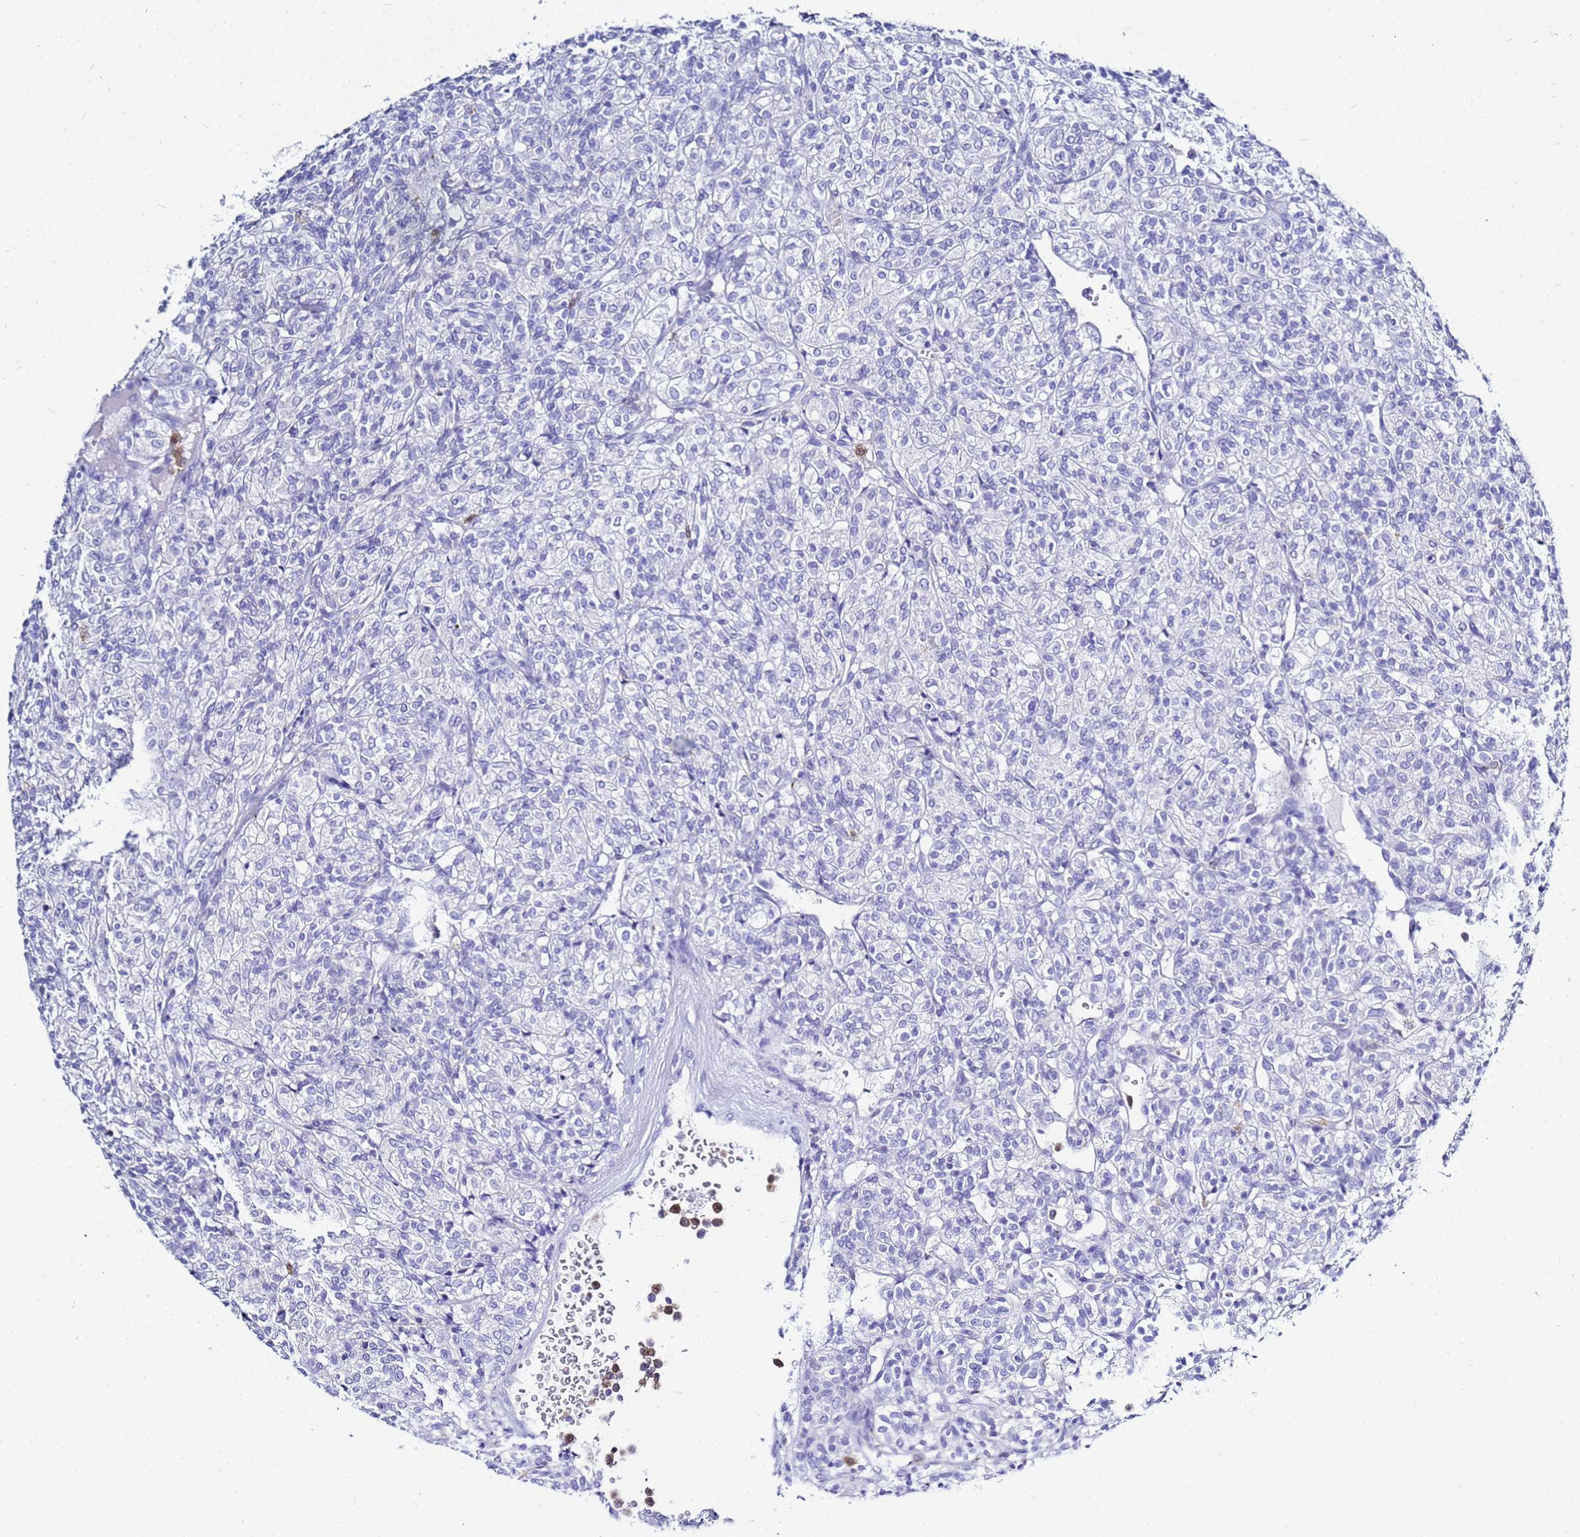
{"staining": {"intensity": "negative", "quantity": "none", "location": "none"}, "tissue": "renal cancer", "cell_type": "Tumor cells", "image_type": "cancer", "snomed": [{"axis": "morphology", "description": "Adenocarcinoma, NOS"}, {"axis": "topography", "description": "Kidney"}], "caption": "This is an immunohistochemistry (IHC) histopathology image of renal cancer. There is no positivity in tumor cells.", "gene": "CSTA", "patient": {"sex": "male", "age": 77}}